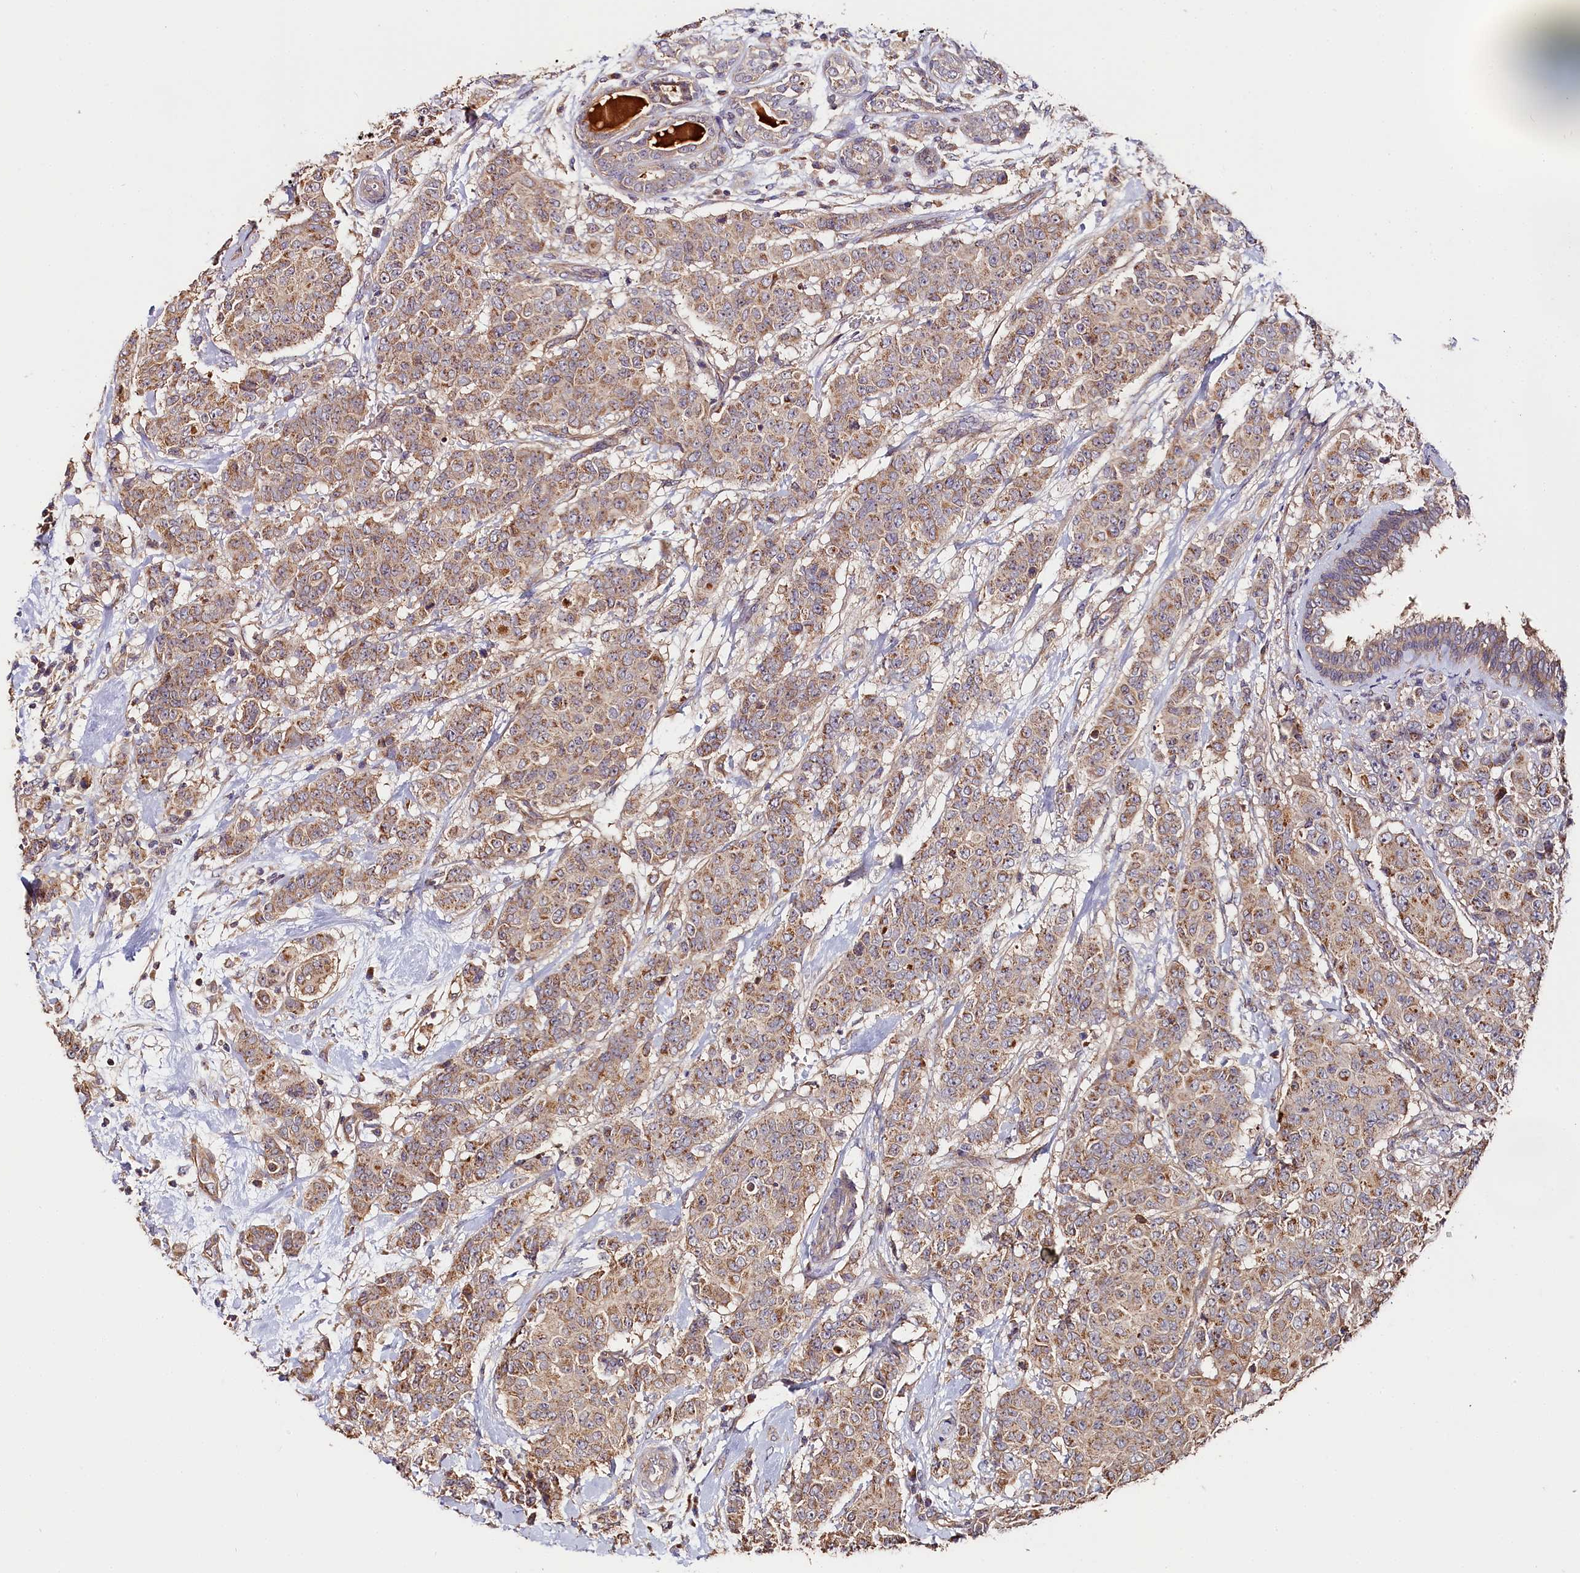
{"staining": {"intensity": "moderate", "quantity": ">75%", "location": "cytoplasmic/membranous"}, "tissue": "breast cancer", "cell_type": "Tumor cells", "image_type": "cancer", "snomed": [{"axis": "morphology", "description": "Duct carcinoma"}, {"axis": "topography", "description": "Breast"}], "caption": "Tumor cells exhibit medium levels of moderate cytoplasmic/membranous expression in about >75% of cells in infiltrating ductal carcinoma (breast).", "gene": "KATNB1", "patient": {"sex": "female", "age": 40}}